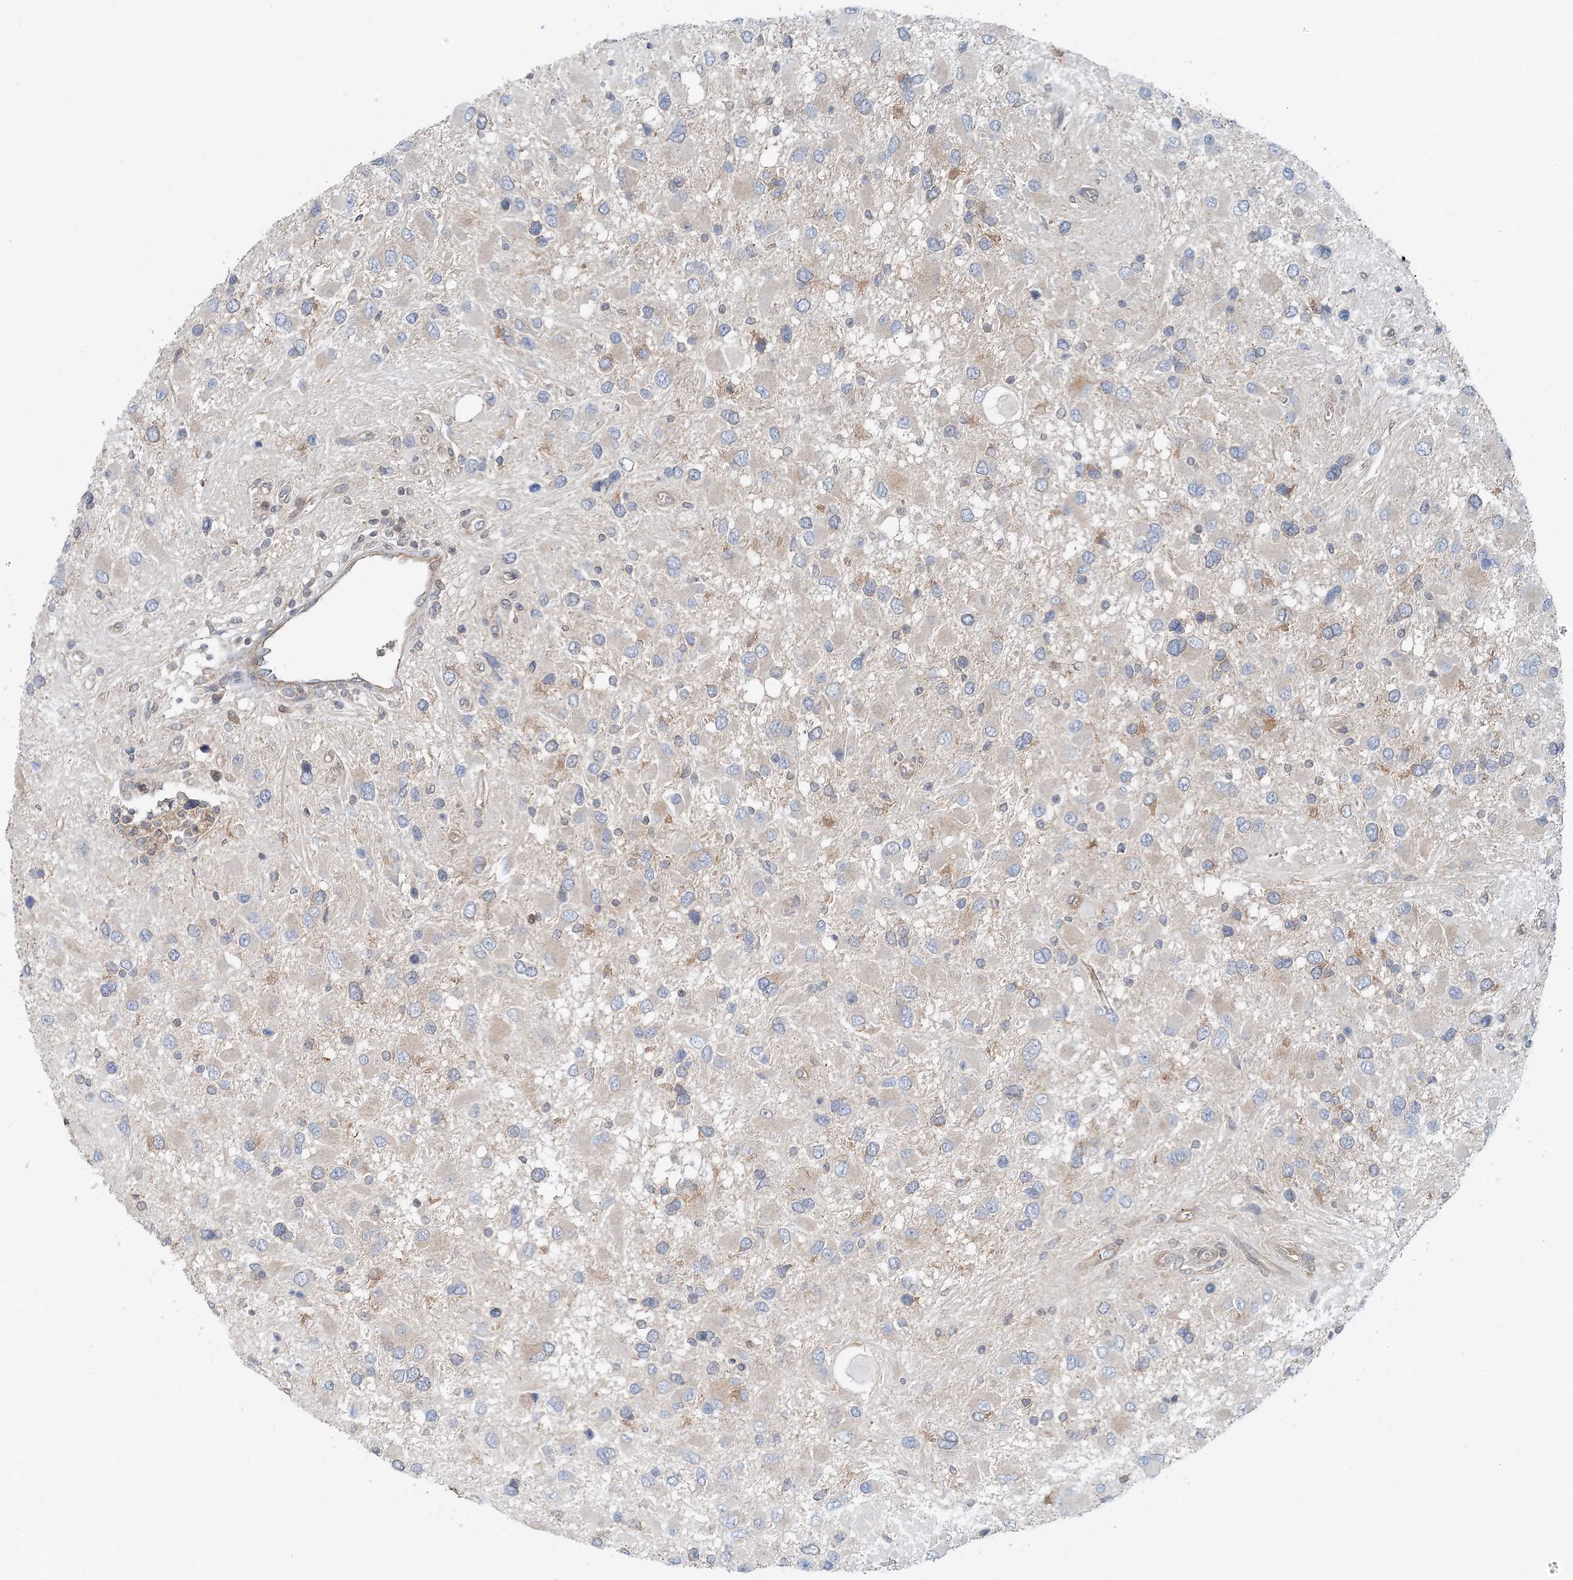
{"staining": {"intensity": "negative", "quantity": "none", "location": "none"}, "tissue": "glioma", "cell_type": "Tumor cells", "image_type": "cancer", "snomed": [{"axis": "morphology", "description": "Glioma, malignant, High grade"}, {"axis": "topography", "description": "Brain"}], "caption": "Immunohistochemistry (IHC) of human glioma demonstrates no staining in tumor cells.", "gene": "MOB4", "patient": {"sex": "male", "age": 53}}